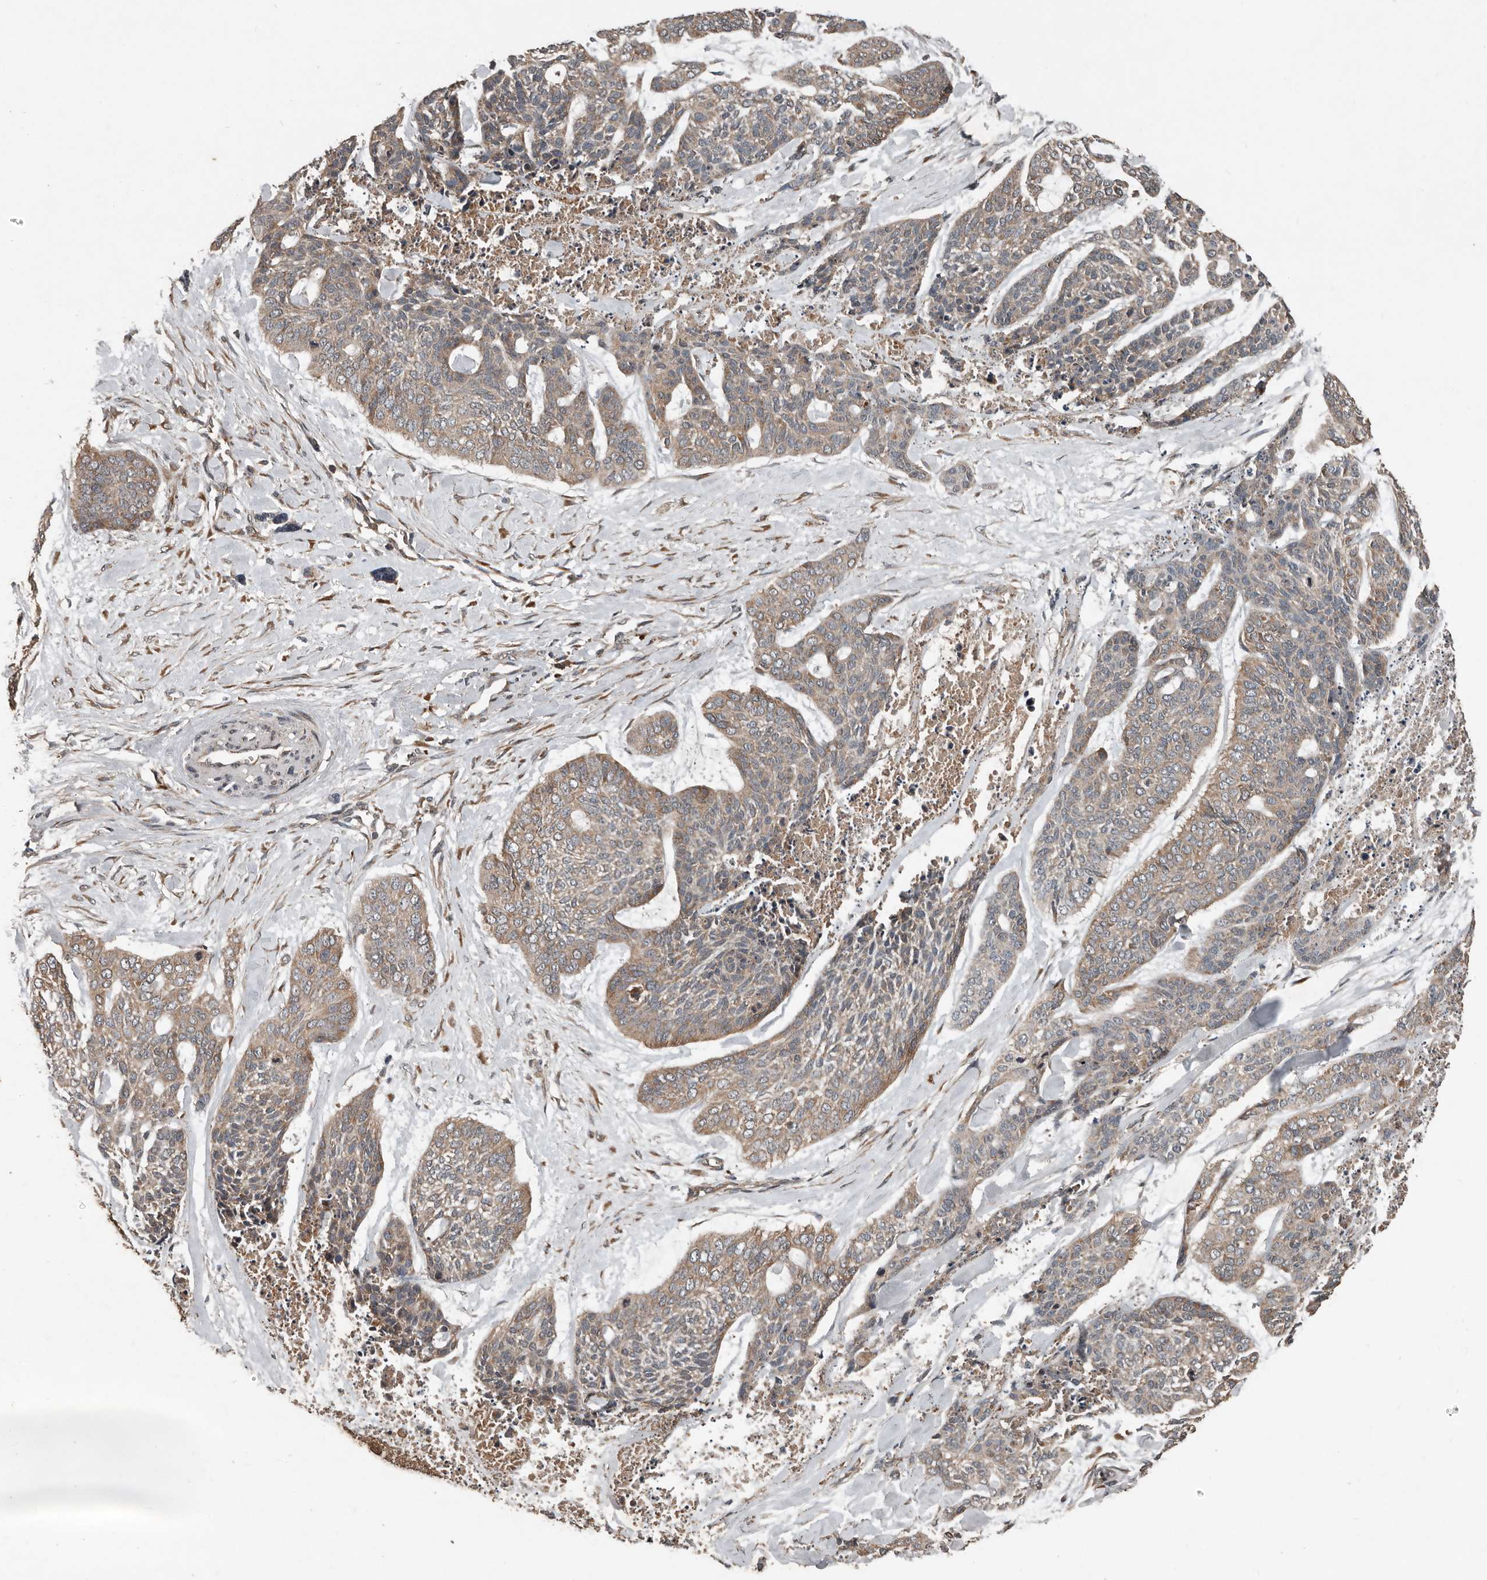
{"staining": {"intensity": "weak", "quantity": ">75%", "location": "cytoplasmic/membranous"}, "tissue": "skin cancer", "cell_type": "Tumor cells", "image_type": "cancer", "snomed": [{"axis": "morphology", "description": "Basal cell carcinoma"}, {"axis": "topography", "description": "Skin"}], "caption": "Protein analysis of skin cancer tissue exhibits weak cytoplasmic/membranous positivity in approximately >75% of tumor cells.", "gene": "RNF207", "patient": {"sex": "female", "age": 64}}